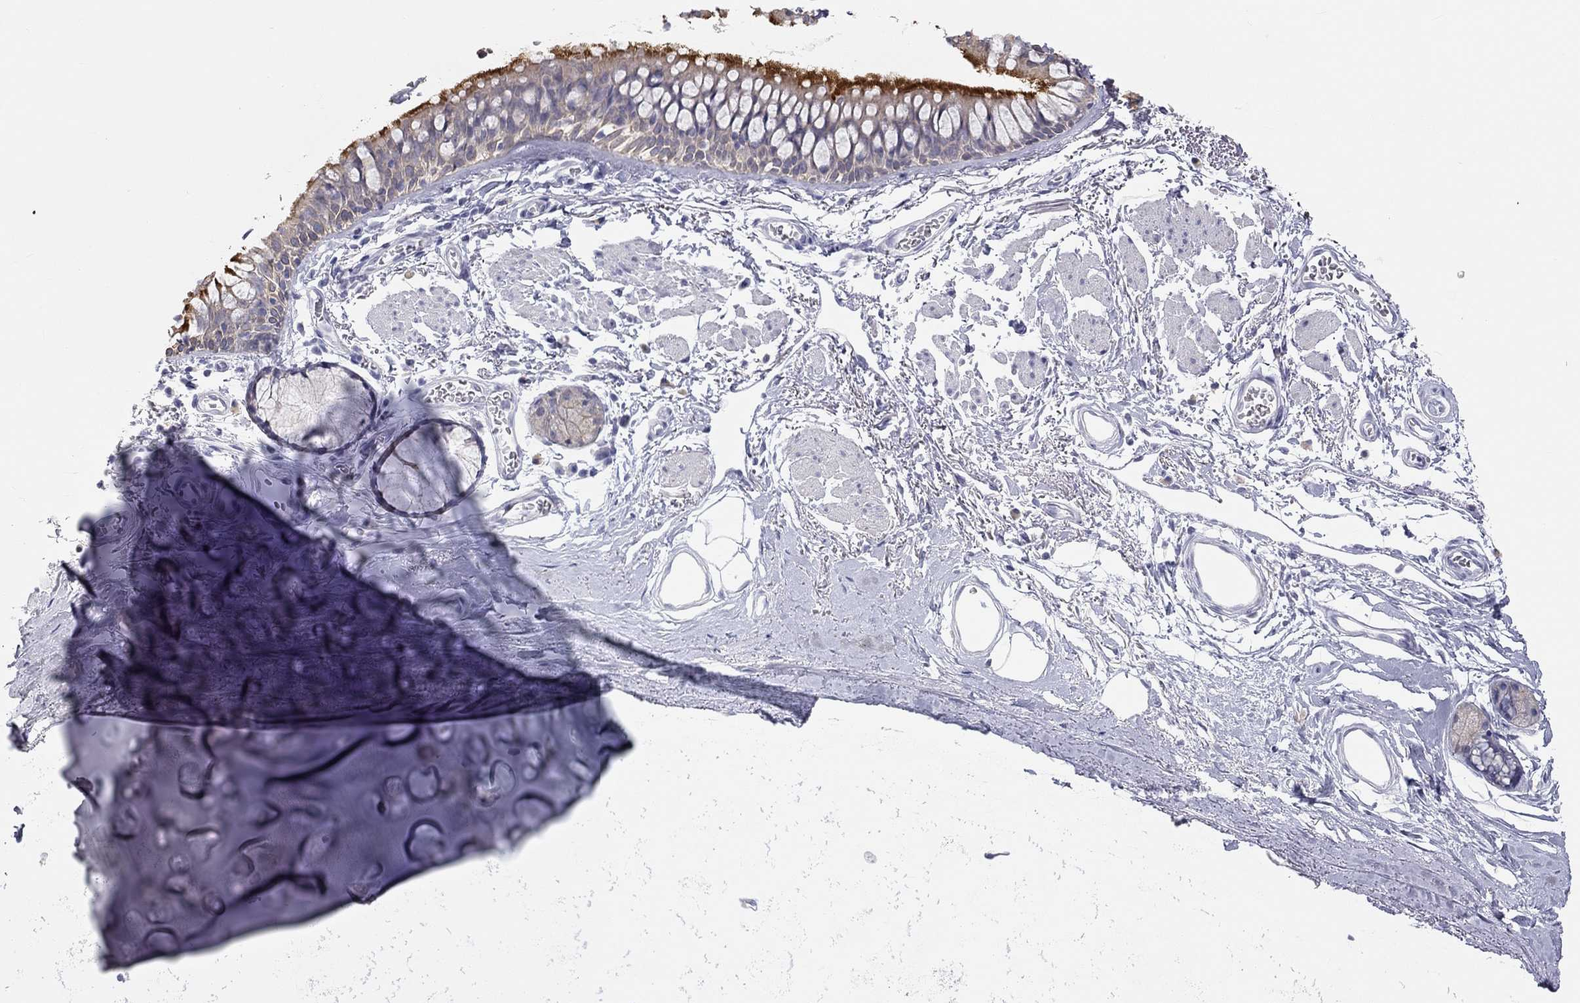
{"staining": {"intensity": "negative", "quantity": "none", "location": "none"}, "tissue": "soft tissue", "cell_type": "Chondrocytes", "image_type": "normal", "snomed": [{"axis": "morphology", "description": "Normal tissue, NOS"}, {"axis": "topography", "description": "Cartilage tissue"}, {"axis": "topography", "description": "Bronchus"}], "caption": "The immunohistochemistry (IHC) image has no significant staining in chondrocytes of soft tissue.", "gene": "AK8", "patient": {"sex": "female", "age": 79}}